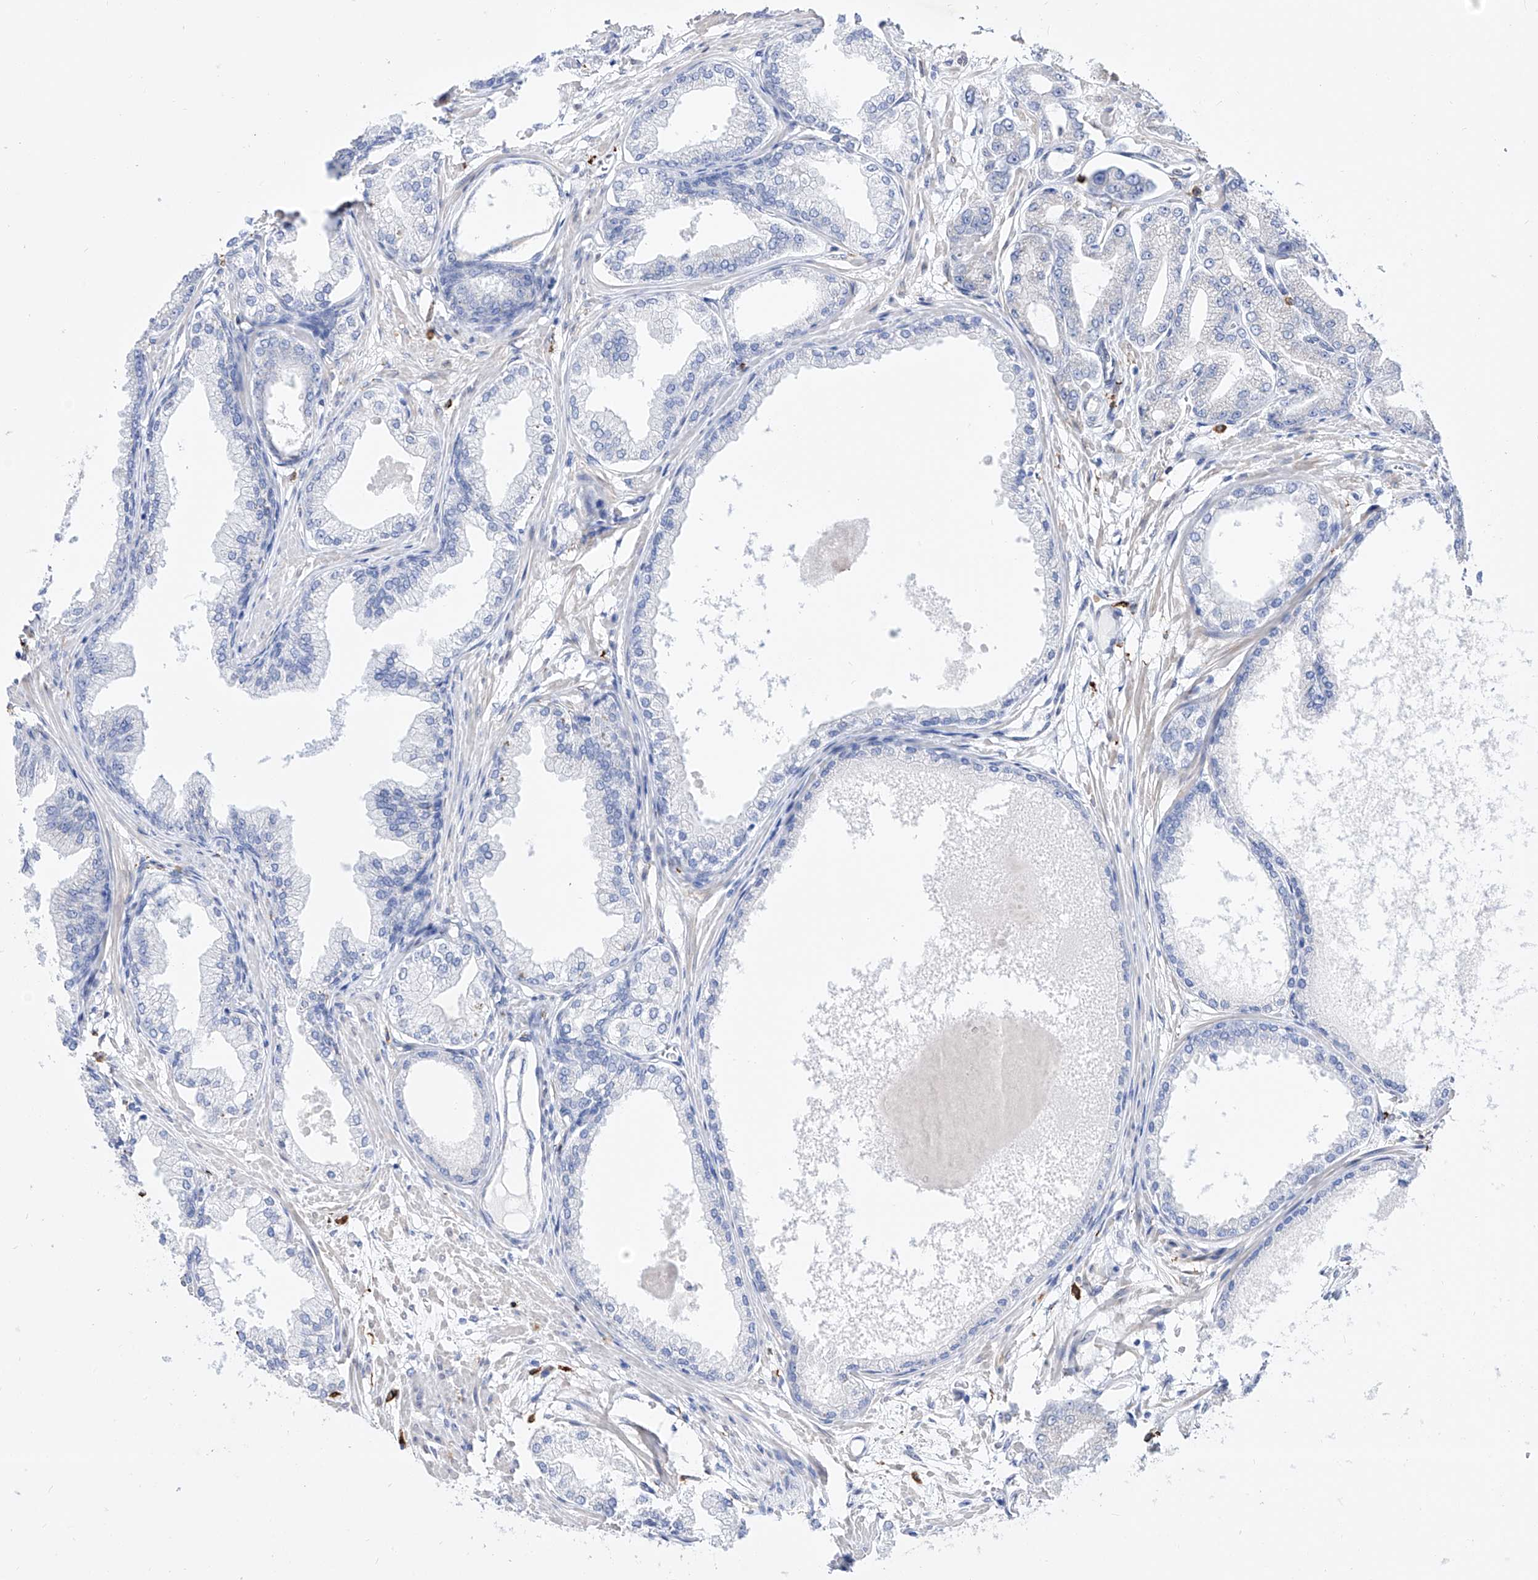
{"staining": {"intensity": "negative", "quantity": "none", "location": "none"}, "tissue": "prostate cancer", "cell_type": "Tumor cells", "image_type": "cancer", "snomed": [{"axis": "morphology", "description": "Adenocarcinoma, Low grade"}, {"axis": "topography", "description": "Prostate"}], "caption": "Photomicrograph shows no protein expression in tumor cells of prostate cancer tissue.", "gene": "LCLAT1", "patient": {"sex": "male", "age": 63}}